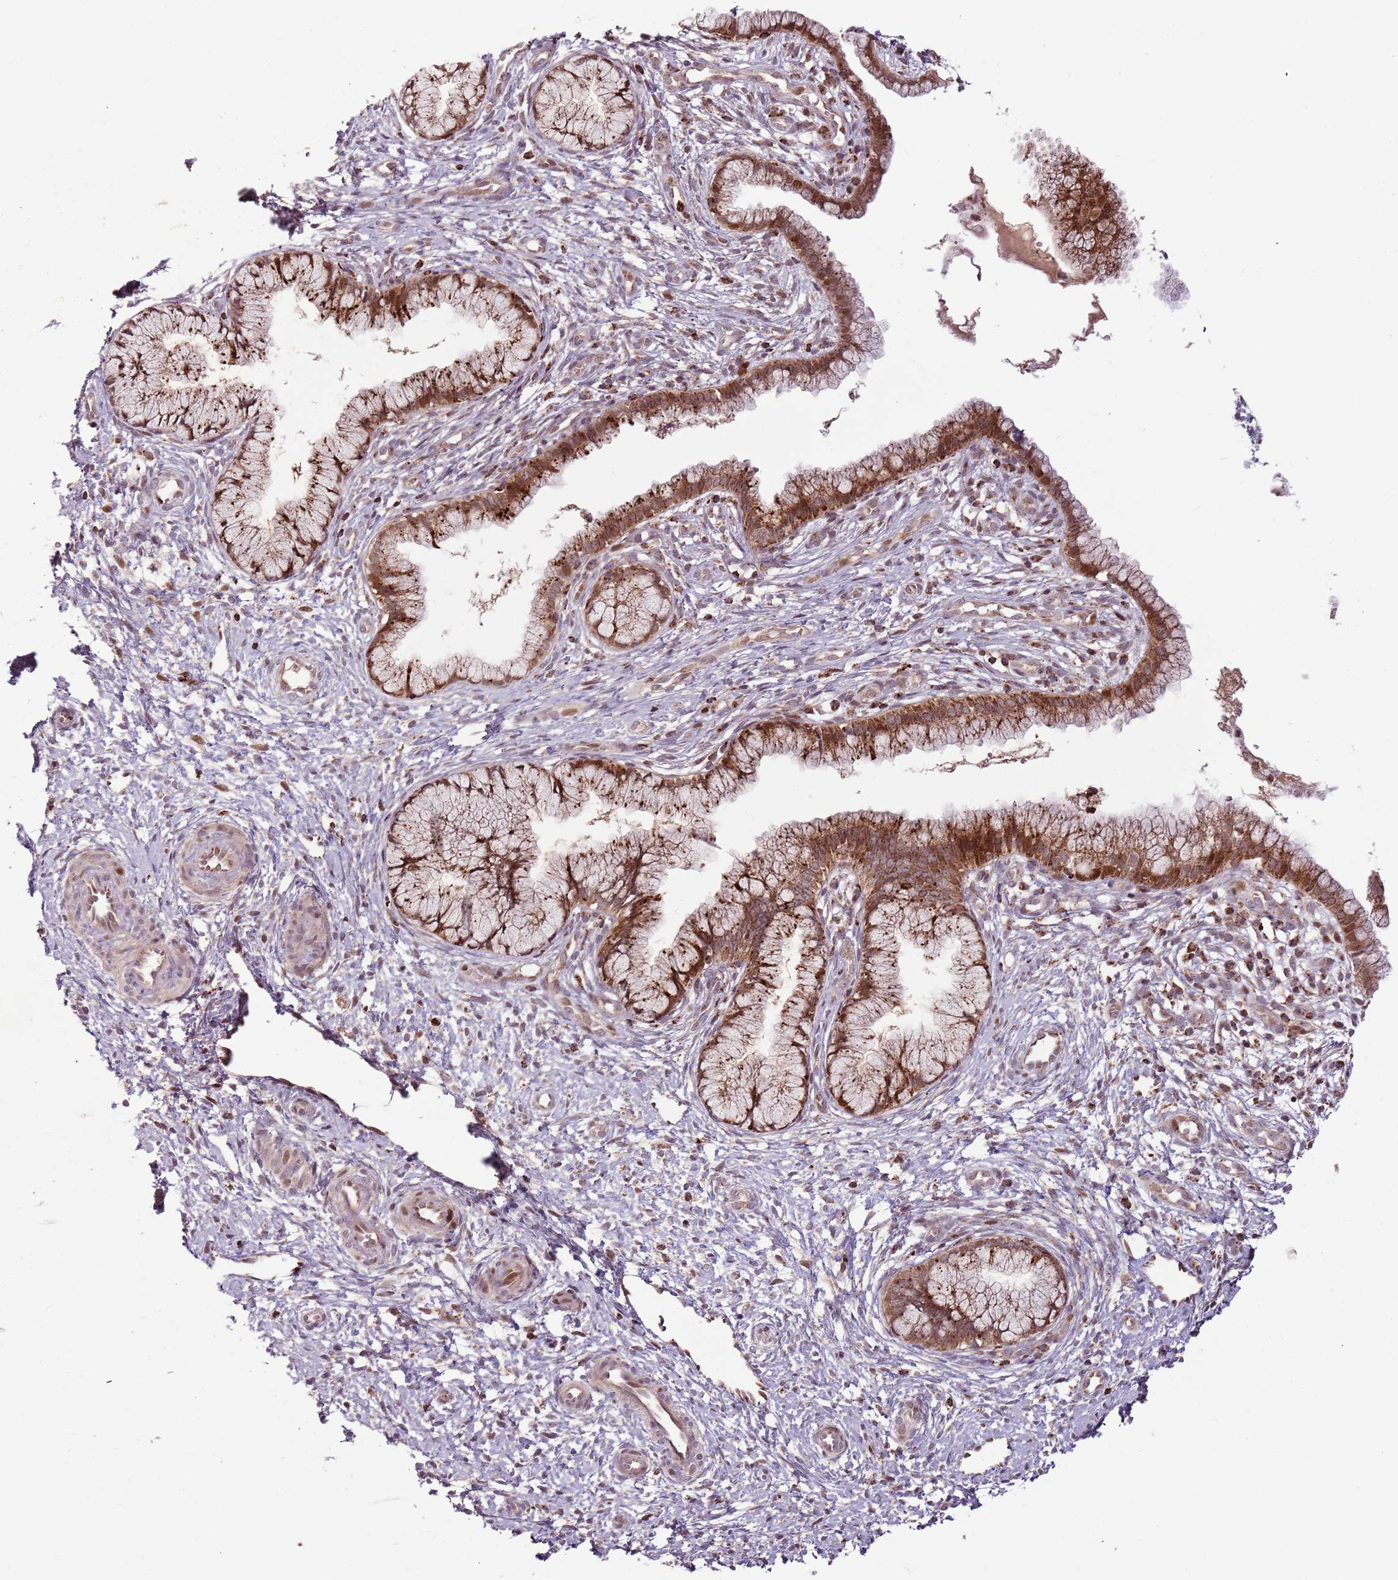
{"staining": {"intensity": "strong", "quantity": ">75%", "location": "cytoplasmic/membranous,nuclear"}, "tissue": "cervix", "cell_type": "Glandular cells", "image_type": "normal", "snomed": [{"axis": "morphology", "description": "Normal tissue, NOS"}, {"axis": "topography", "description": "Cervix"}], "caption": "Protein staining by immunohistochemistry (IHC) displays strong cytoplasmic/membranous,nuclear positivity in about >75% of glandular cells in normal cervix.", "gene": "ULK3", "patient": {"sex": "female", "age": 36}}